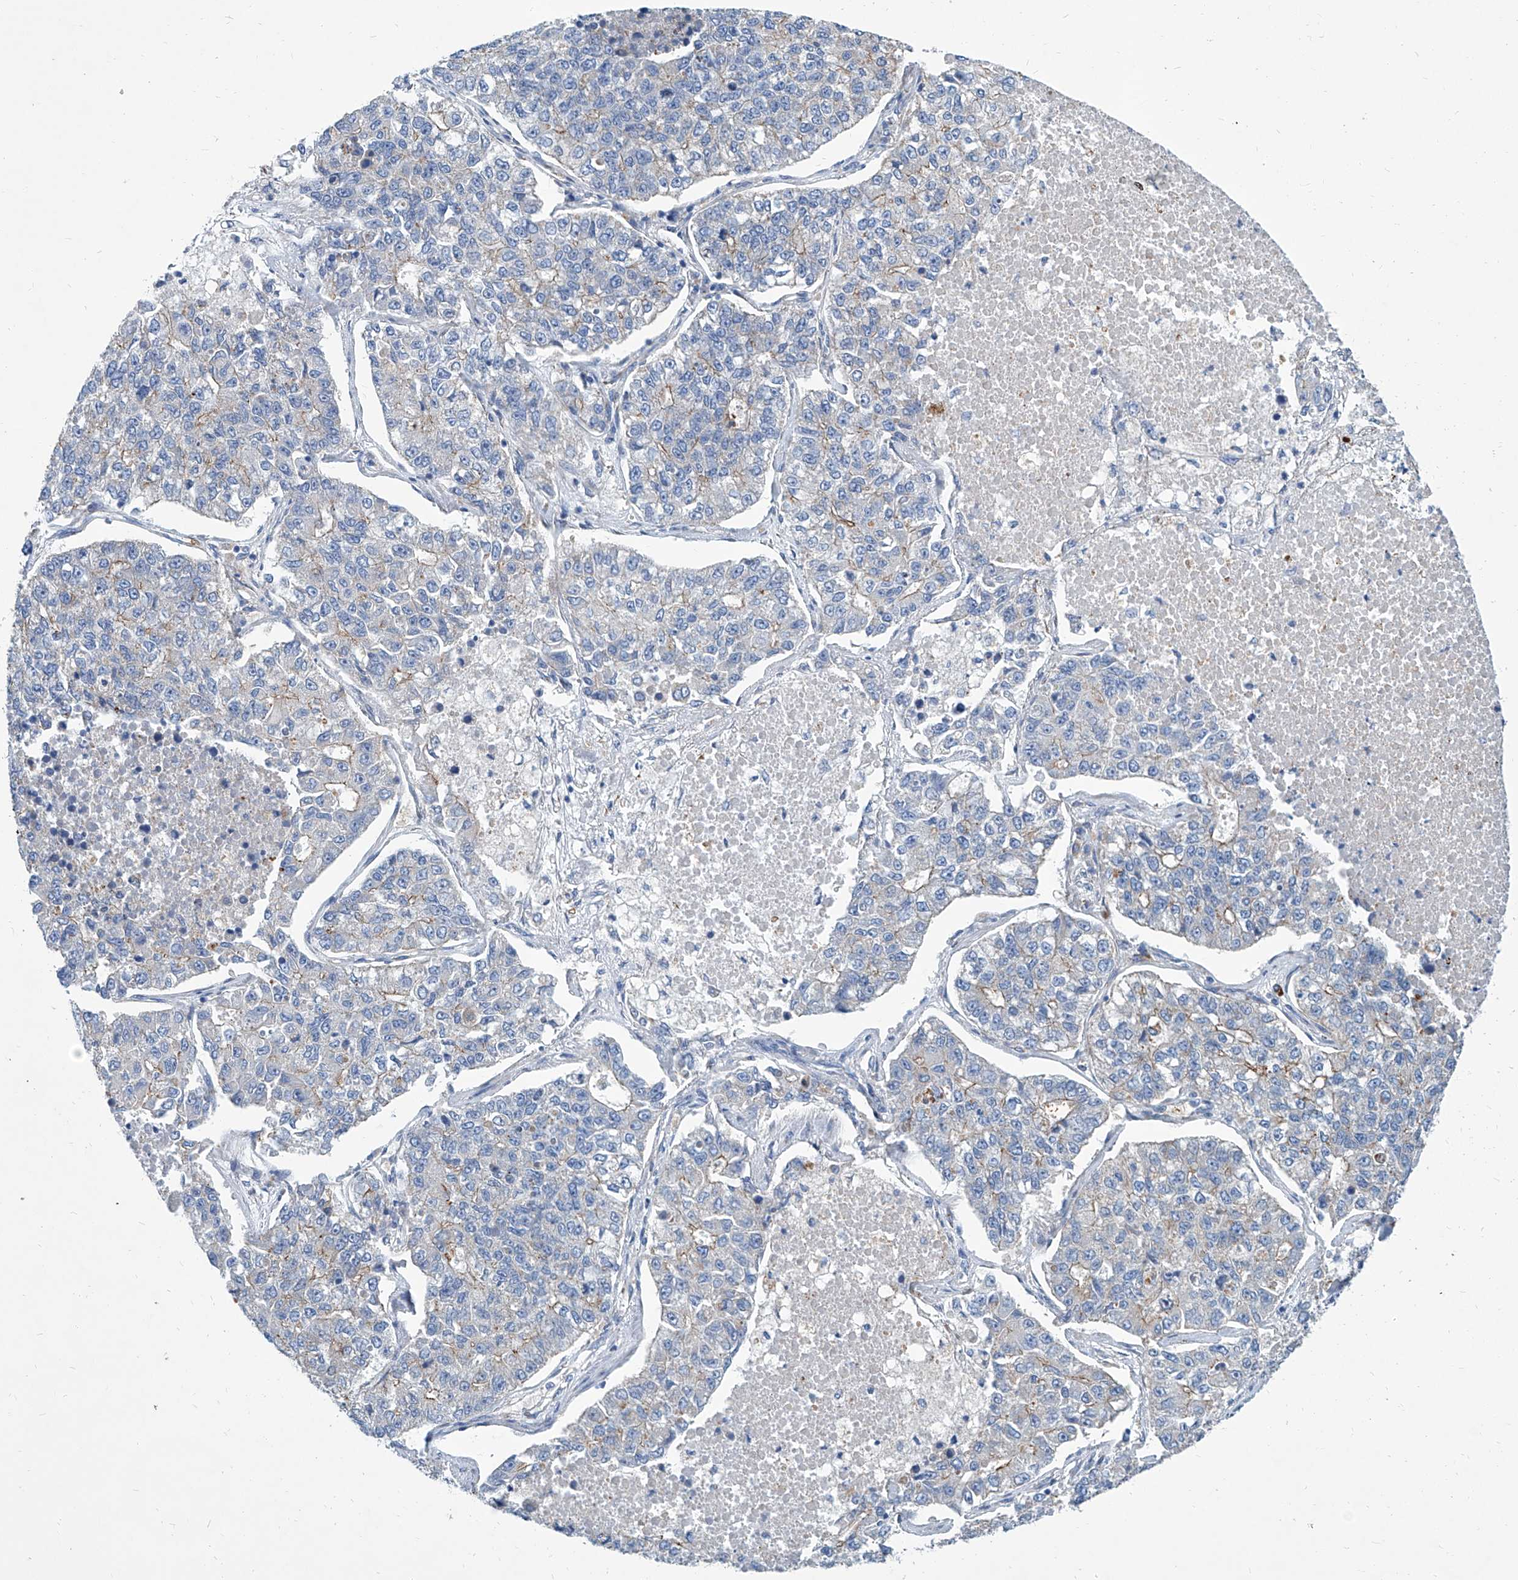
{"staining": {"intensity": "weak", "quantity": "<25%", "location": "cytoplasmic/membranous"}, "tissue": "lung cancer", "cell_type": "Tumor cells", "image_type": "cancer", "snomed": [{"axis": "morphology", "description": "Adenocarcinoma, NOS"}, {"axis": "topography", "description": "Lung"}], "caption": "Image shows no protein staining in tumor cells of lung cancer tissue.", "gene": "FPR2", "patient": {"sex": "male", "age": 49}}